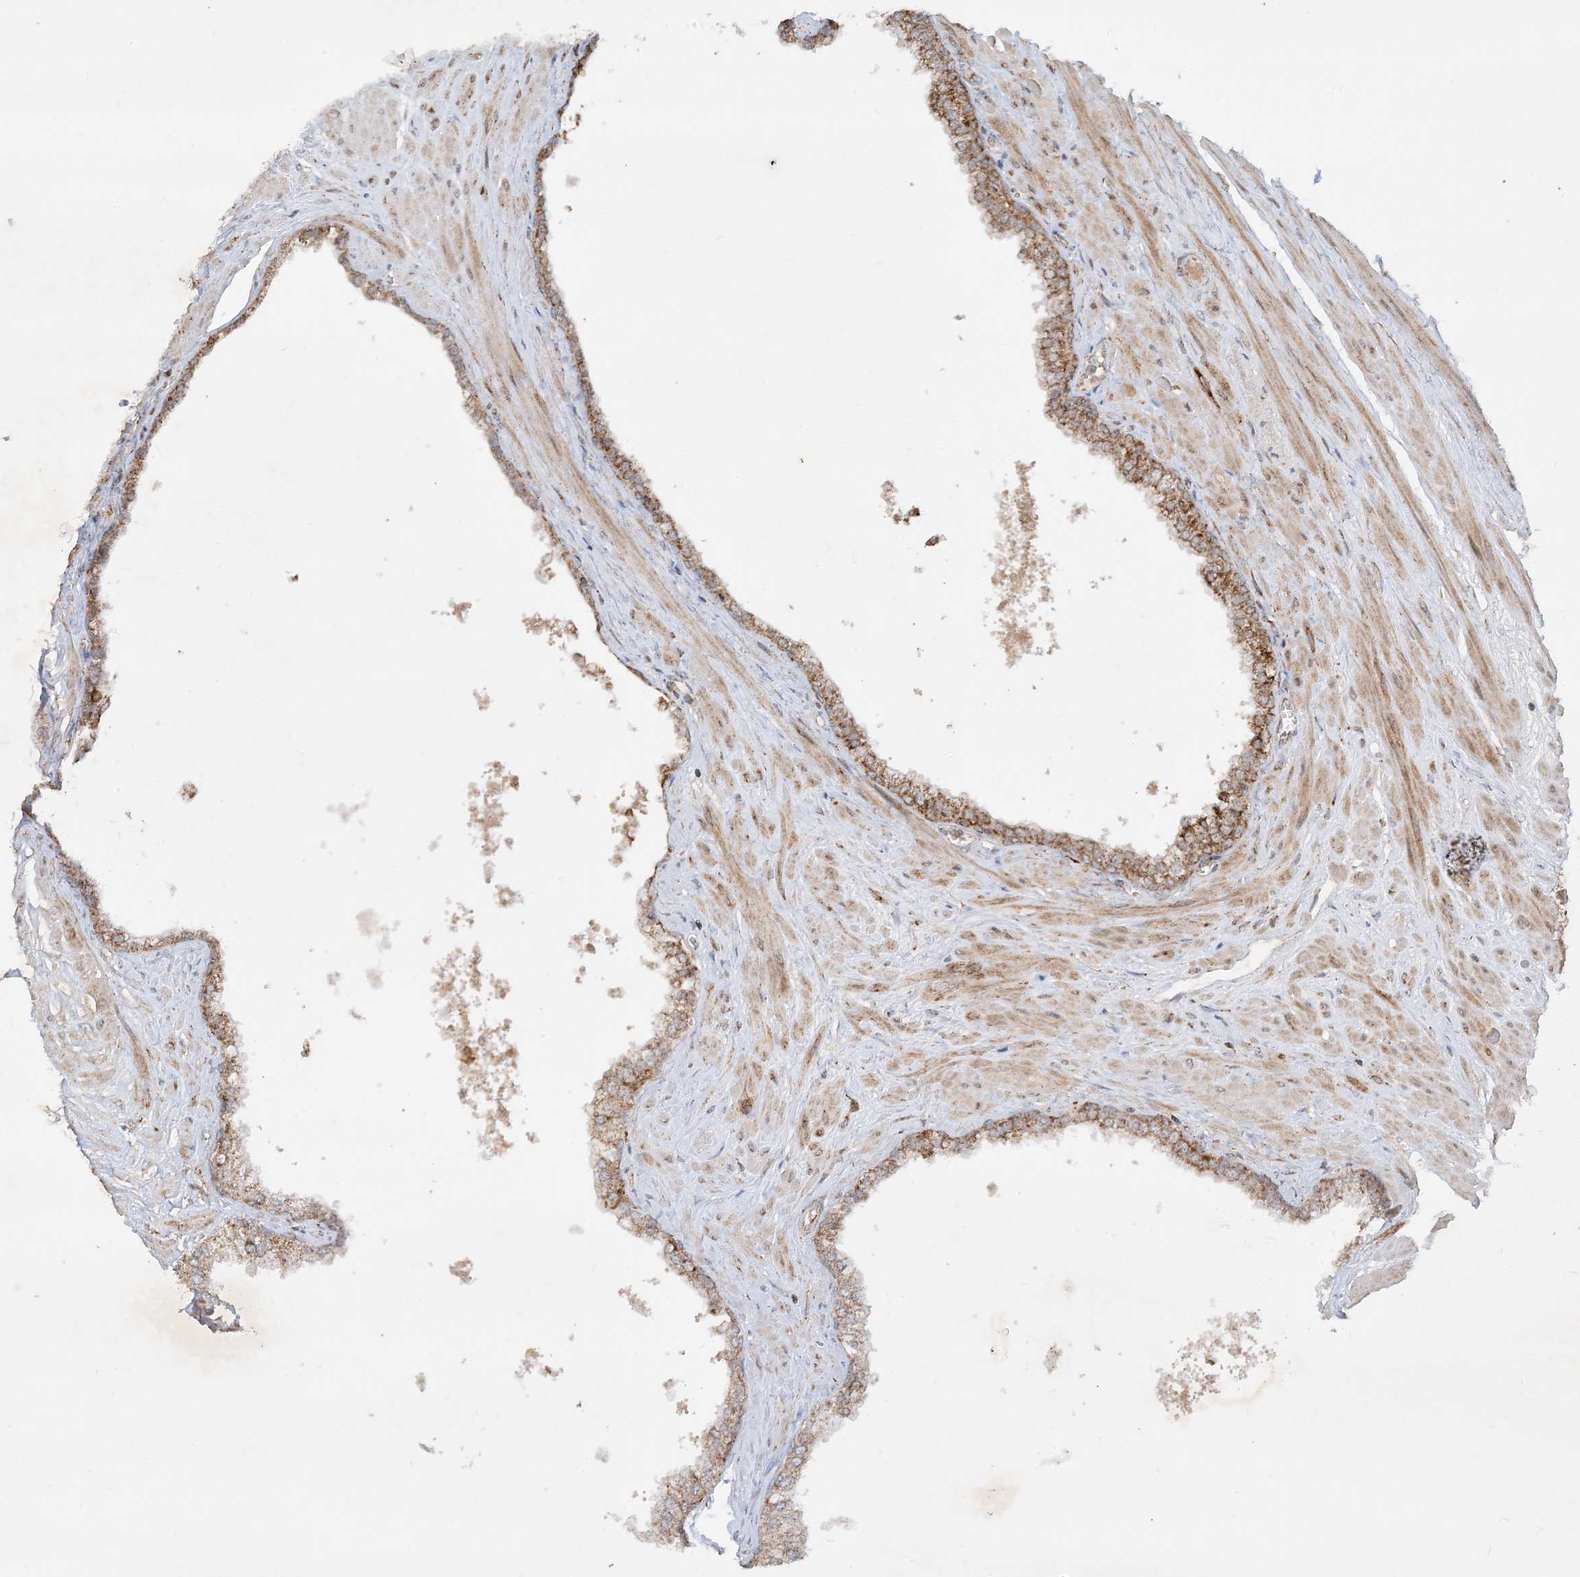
{"staining": {"intensity": "moderate", "quantity": ">75%", "location": "cytoplasmic/membranous"}, "tissue": "prostate", "cell_type": "Glandular cells", "image_type": "normal", "snomed": [{"axis": "morphology", "description": "Normal tissue, NOS"}, {"axis": "morphology", "description": "Urothelial carcinoma, Low grade"}, {"axis": "topography", "description": "Urinary bladder"}, {"axis": "topography", "description": "Prostate"}], "caption": "An immunohistochemistry (IHC) image of unremarkable tissue is shown. Protein staining in brown labels moderate cytoplasmic/membranous positivity in prostate within glandular cells. (DAB (3,3'-diaminobenzidine) IHC with brightfield microscopy, high magnification).", "gene": "NDUFAF3", "patient": {"sex": "male", "age": 60}}